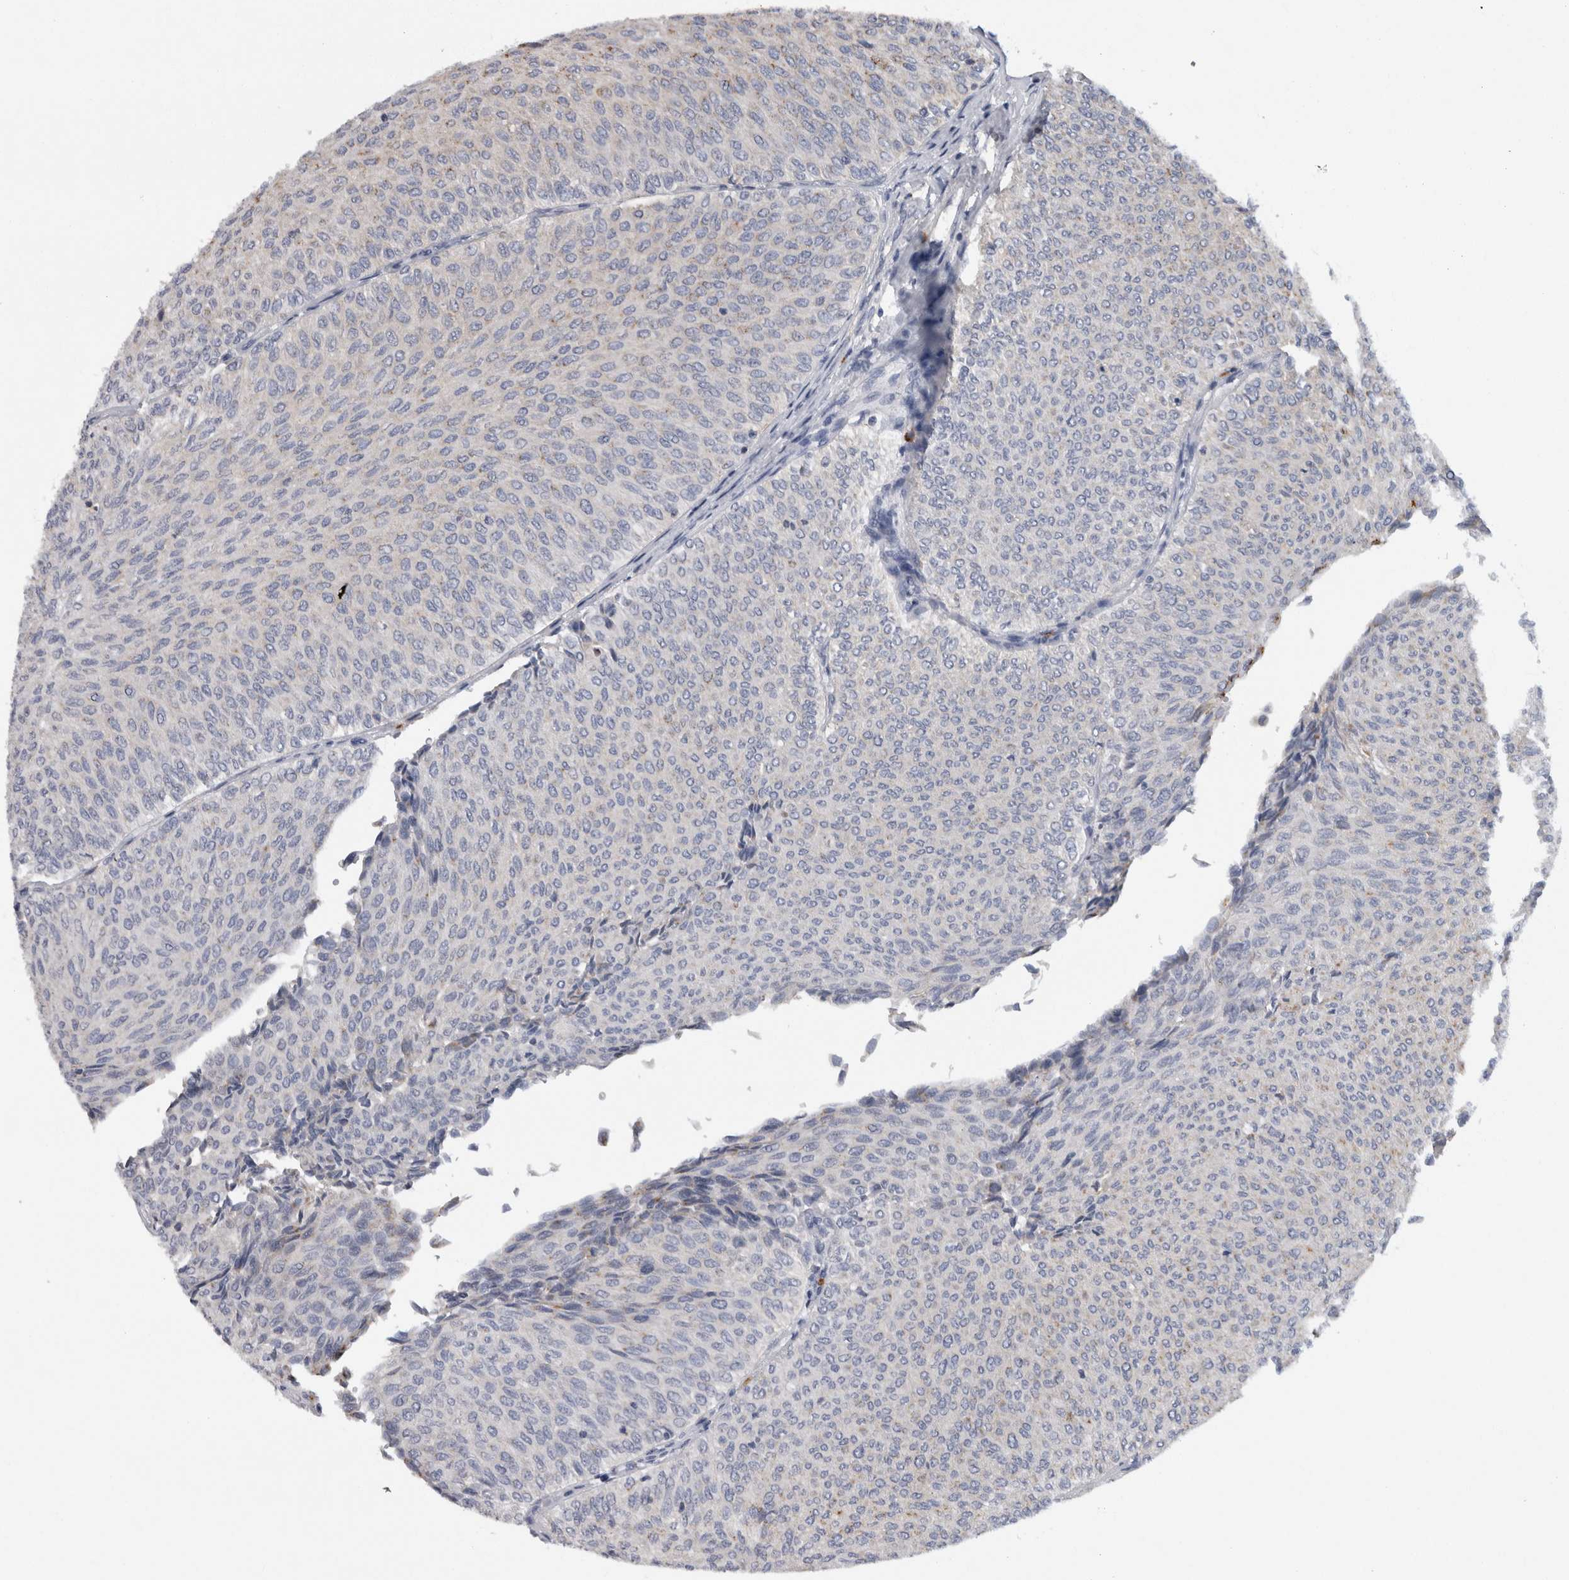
{"staining": {"intensity": "negative", "quantity": "none", "location": "none"}, "tissue": "urothelial cancer", "cell_type": "Tumor cells", "image_type": "cancer", "snomed": [{"axis": "morphology", "description": "Urothelial carcinoma, Low grade"}, {"axis": "topography", "description": "Urinary bladder"}], "caption": "Human urothelial cancer stained for a protein using immunohistochemistry (IHC) reveals no positivity in tumor cells.", "gene": "CD63", "patient": {"sex": "male", "age": 78}}